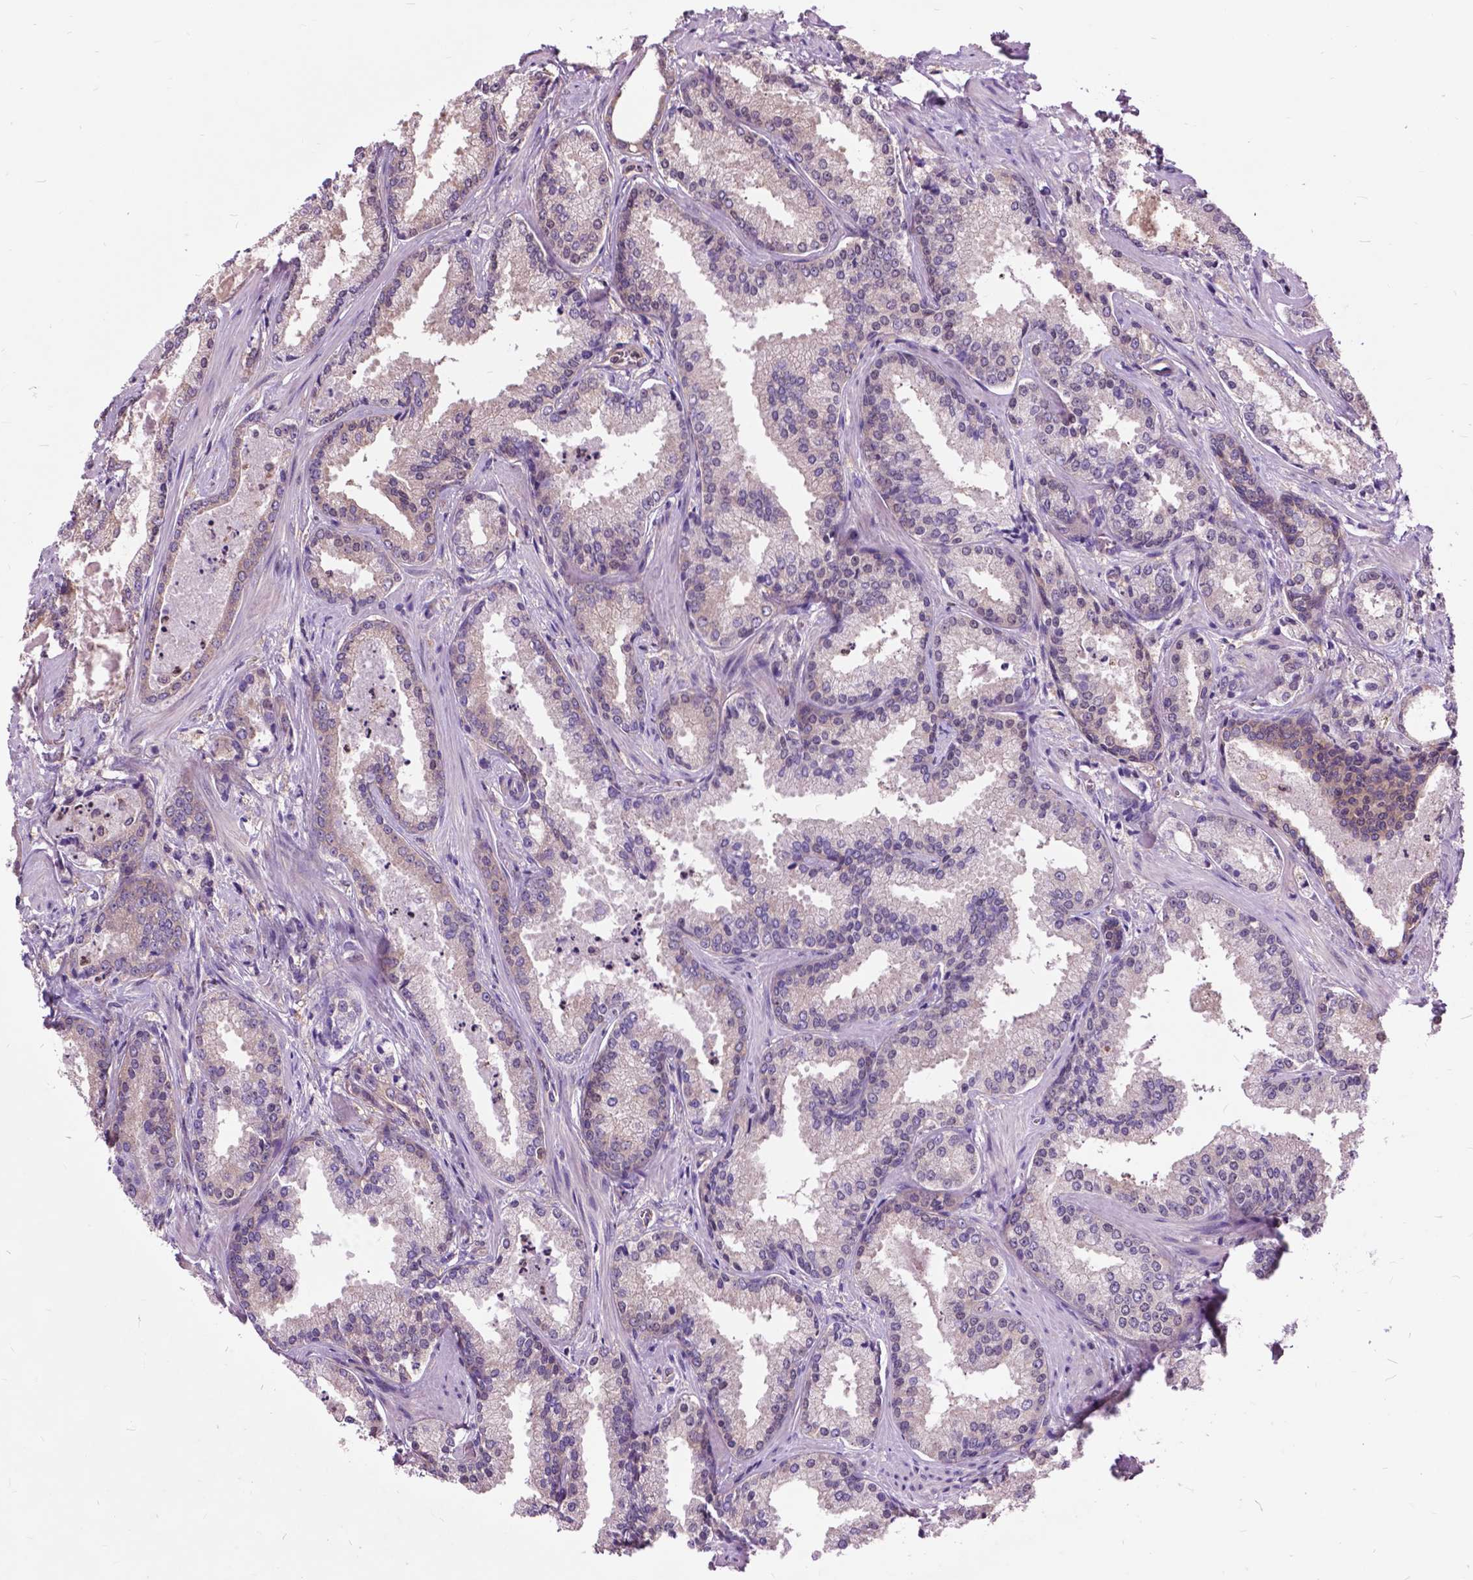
{"staining": {"intensity": "weak", "quantity": "25%-75%", "location": "cytoplasmic/membranous"}, "tissue": "prostate cancer", "cell_type": "Tumor cells", "image_type": "cancer", "snomed": [{"axis": "morphology", "description": "Adenocarcinoma, Low grade"}, {"axis": "topography", "description": "Prostate"}], "caption": "Adenocarcinoma (low-grade) (prostate) stained for a protein reveals weak cytoplasmic/membranous positivity in tumor cells.", "gene": "ARAF", "patient": {"sex": "male", "age": 56}}